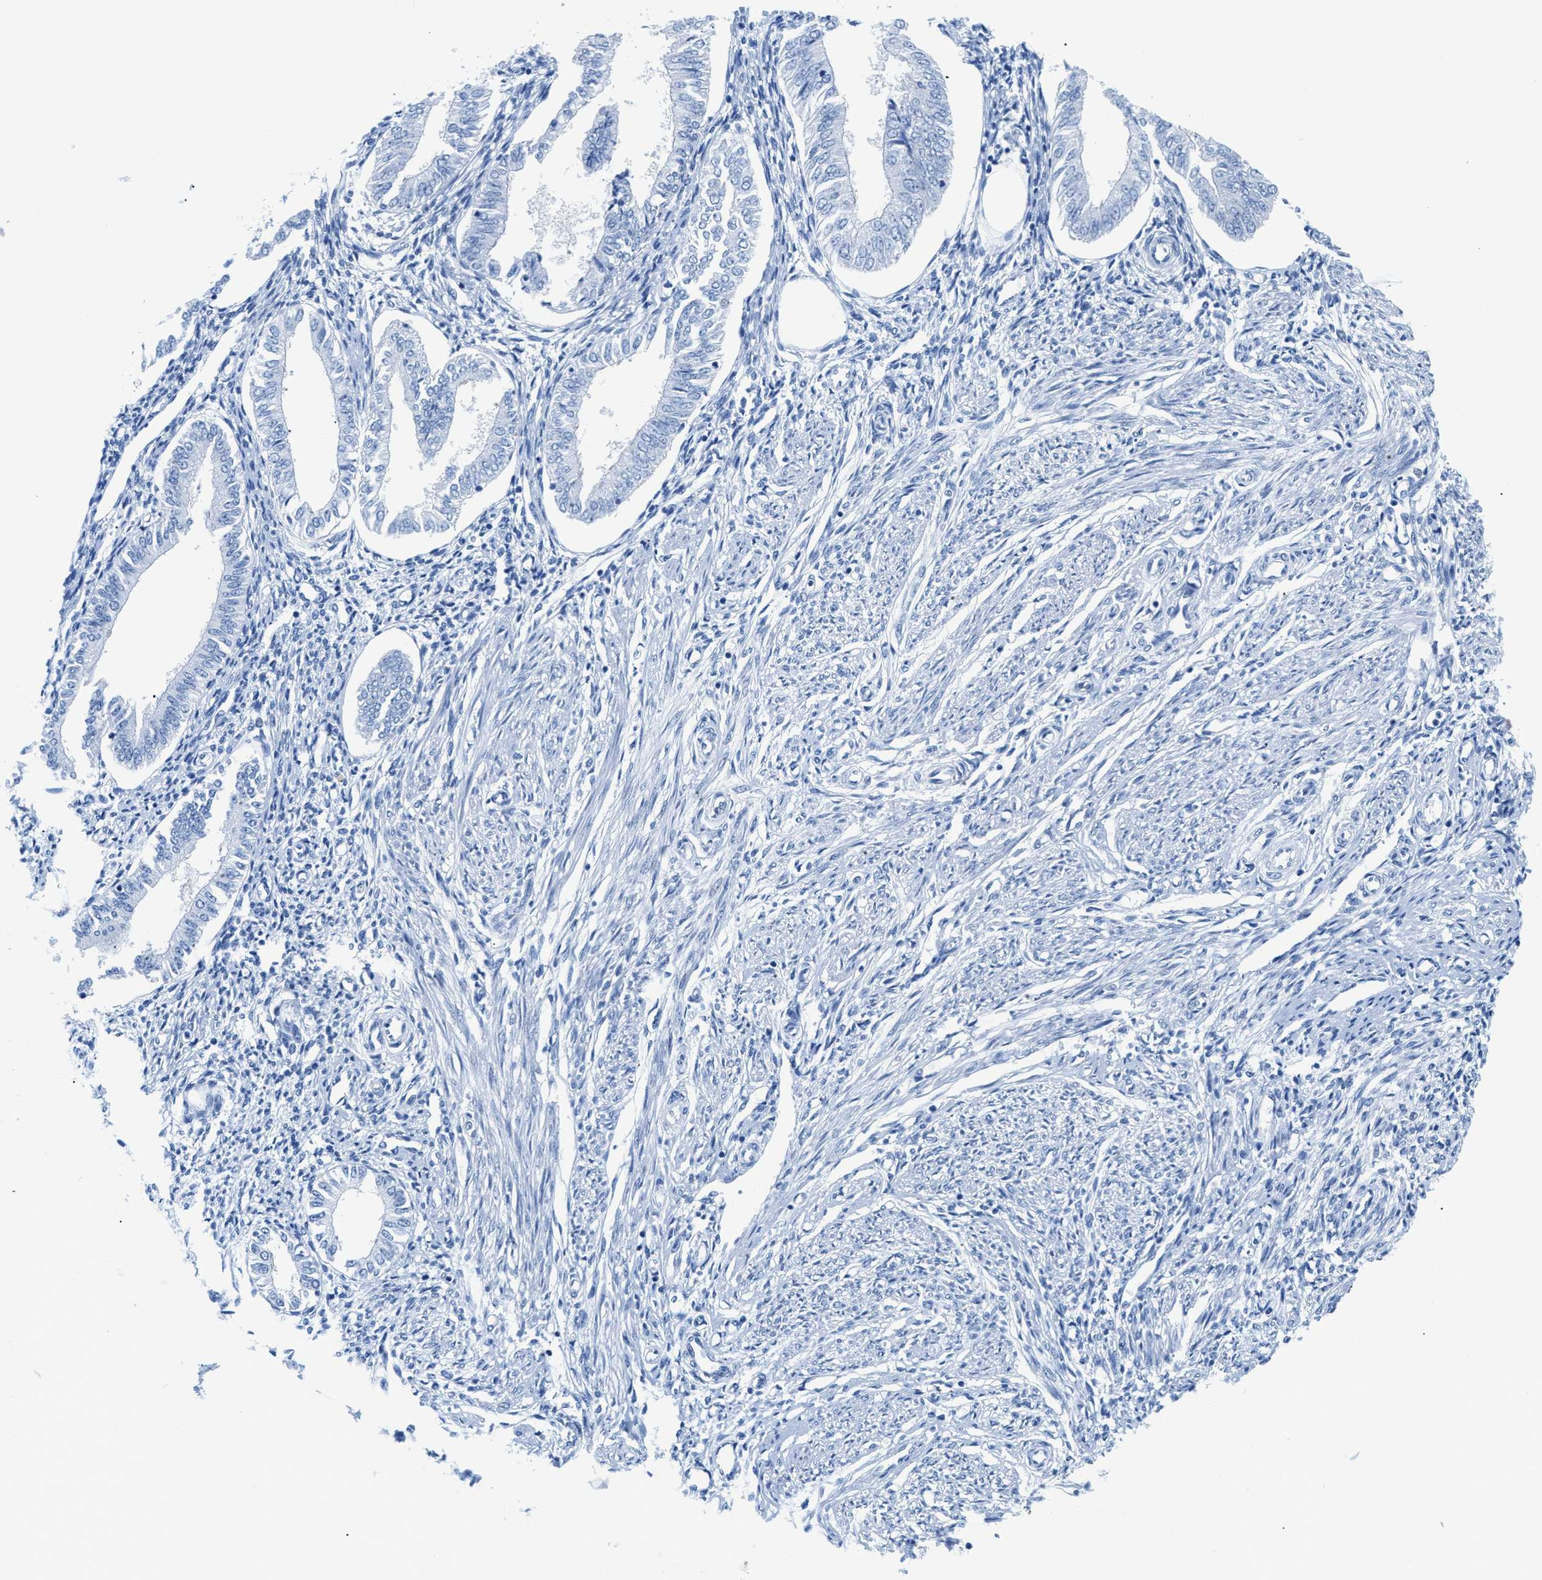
{"staining": {"intensity": "negative", "quantity": "none", "location": "none"}, "tissue": "endometrium", "cell_type": "Cells in endometrial stroma", "image_type": "normal", "snomed": [{"axis": "morphology", "description": "Normal tissue, NOS"}, {"axis": "topography", "description": "Endometrium"}], "caption": "Endometrium was stained to show a protein in brown. There is no significant expression in cells in endometrial stroma. Nuclei are stained in blue.", "gene": "FDCSP", "patient": {"sex": "female", "age": 50}}